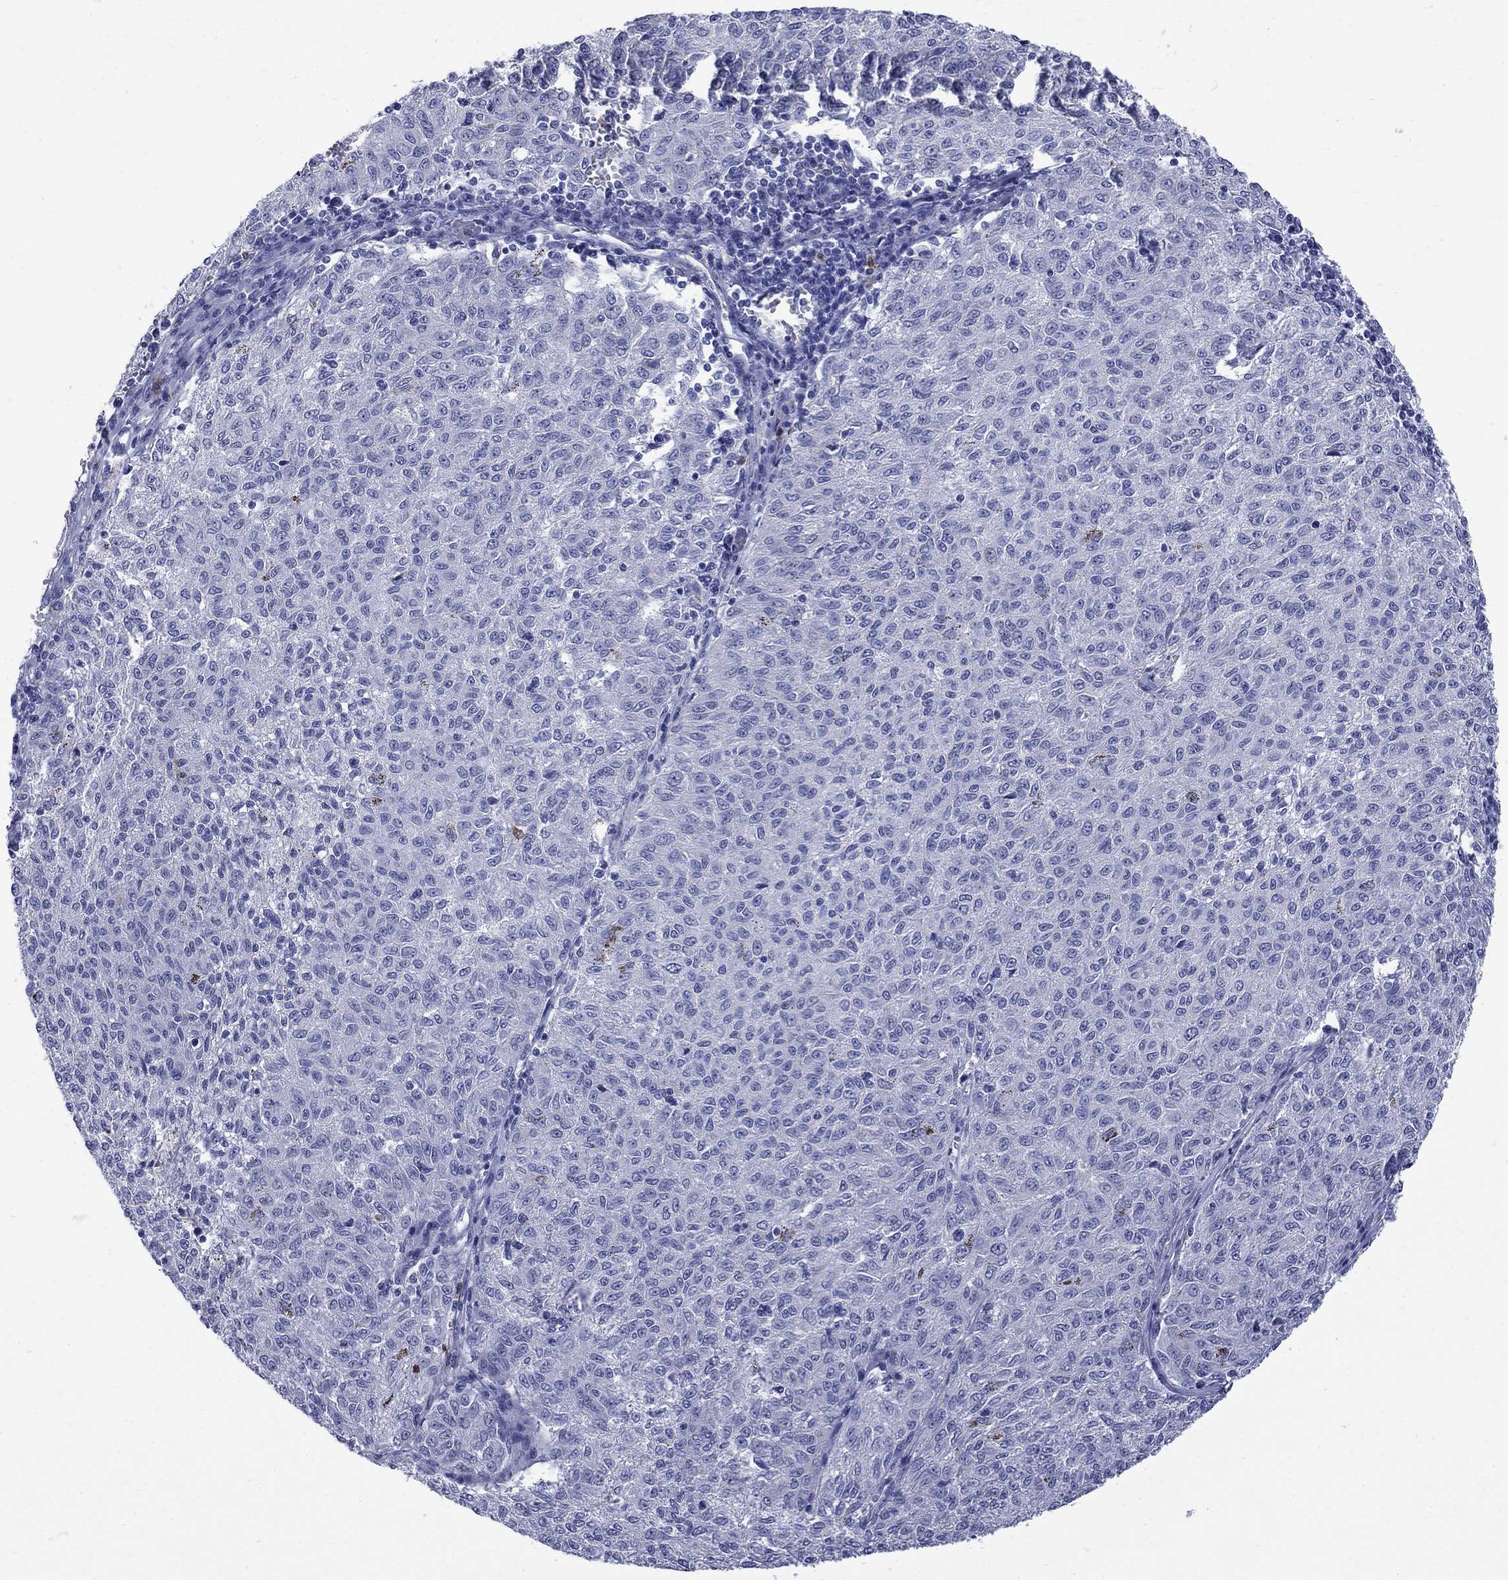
{"staining": {"intensity": "negative", "quantity": "none", "location": "none"}, "tissue": "melanoma", "cell_type": "Tumor cells", "image_type": "cancer", "snomed": [{"axis": "morphology", "description": "Malignant melanoma, NOS"}, {"axis": "topography", "description": "Skin"}], "caption": "This is an immunohistochemistry photomicrograph of human malignant melanoma. There is no staining in tumor cells.", "gene": "SERPINB2", "patient": {"sex": "female", "age": 72}}